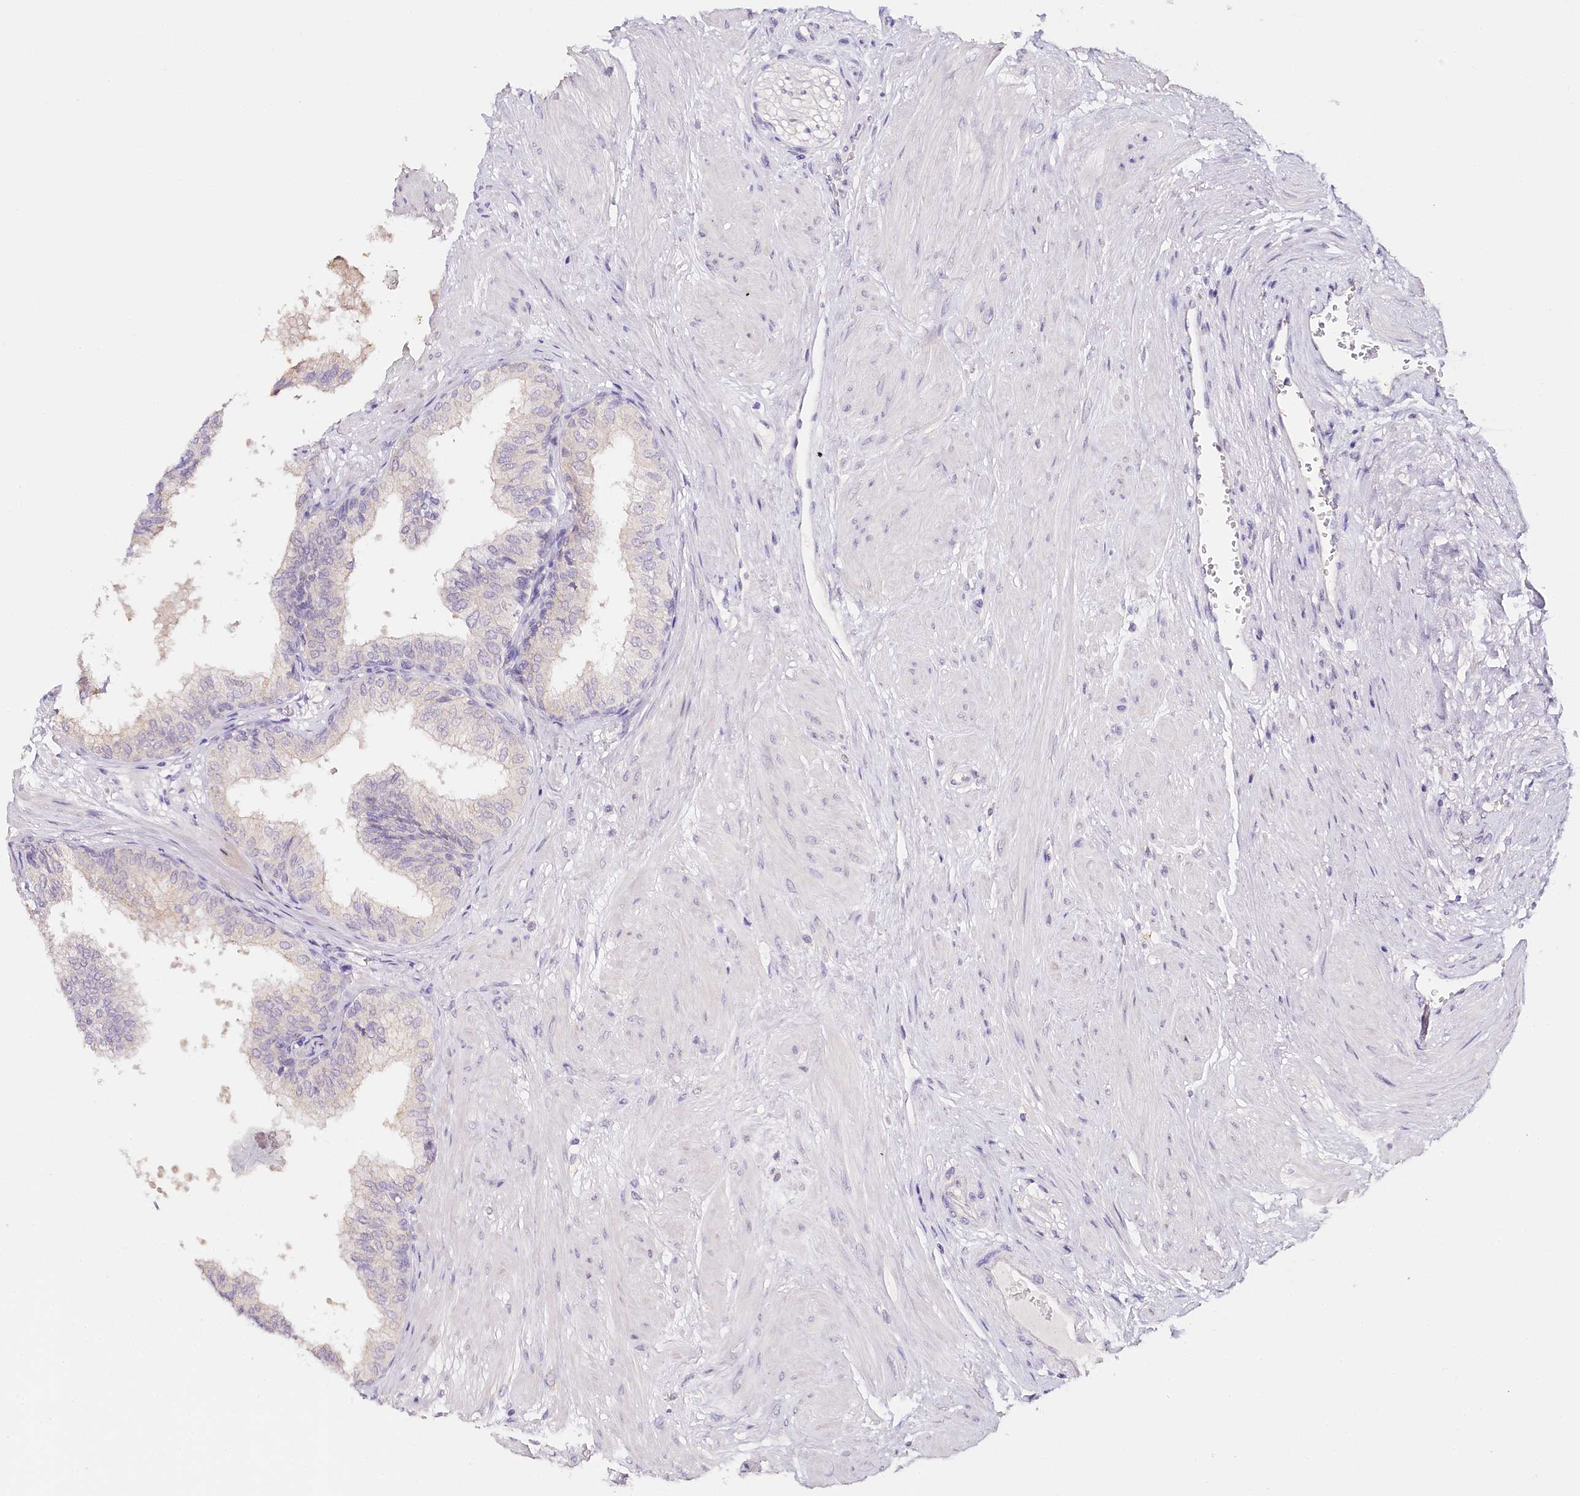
{"staining": {"intensity": "weak", "quantity": "<25%", "location": "cytoplasmic/membranous"}, "tissue": "prostate", "cell_type": "Glandular cells", "image_type": "normal", "snomed": [{"axis": "morphology", "description": "Normal tissue, NOS"}, {"axis": "topography", "description": "Prostate"}], "caption": "Glandular cells show no significant protein staining in benign prostate. Brightfield microscopy of immunohistochemistry (IHC) stained with DAB (brown) and hematoxylin (blue), captured at high magnification.", "gene": "TP53", "patient": {"sex": "male", "age": 60}}